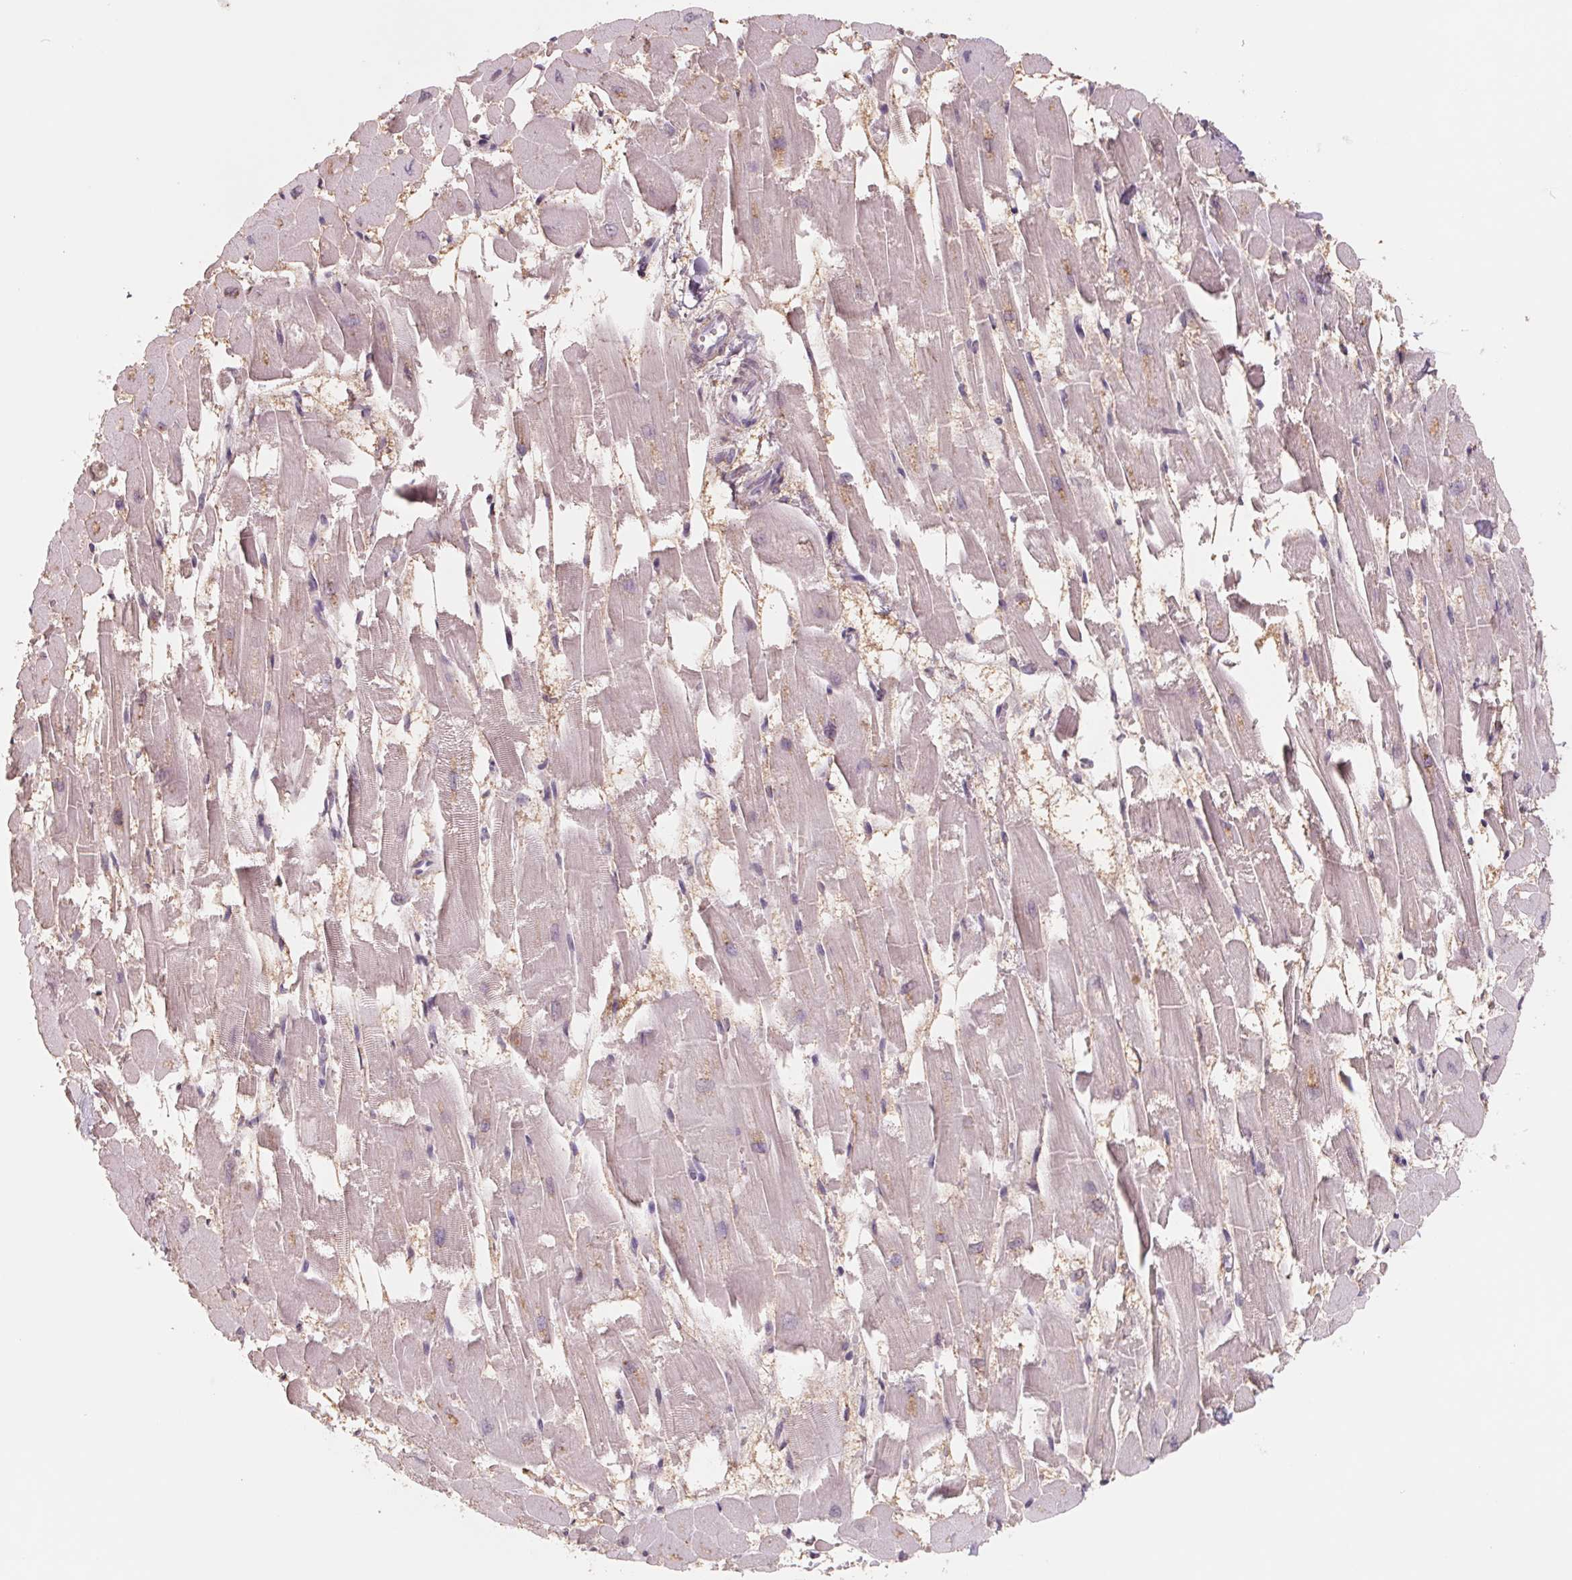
{"staining": {"intensity": "negative", "quantity": "none", "location": "none"}, "tissue": "heart muscle", "cell_type": "Cardiomyocytes", "image_type": "normal", "snomed": [{"axis": "morphology", "description": "Normal tissue, NOS"}, {"axis": "topography", "description": "Heart"}], "caption": "Benign heart muscle was stained to show a protein in brown. There is no significant expression in cardiomyocytes.", "gene": "FTCD", "patient": {"sex": "female", "age": 52}}